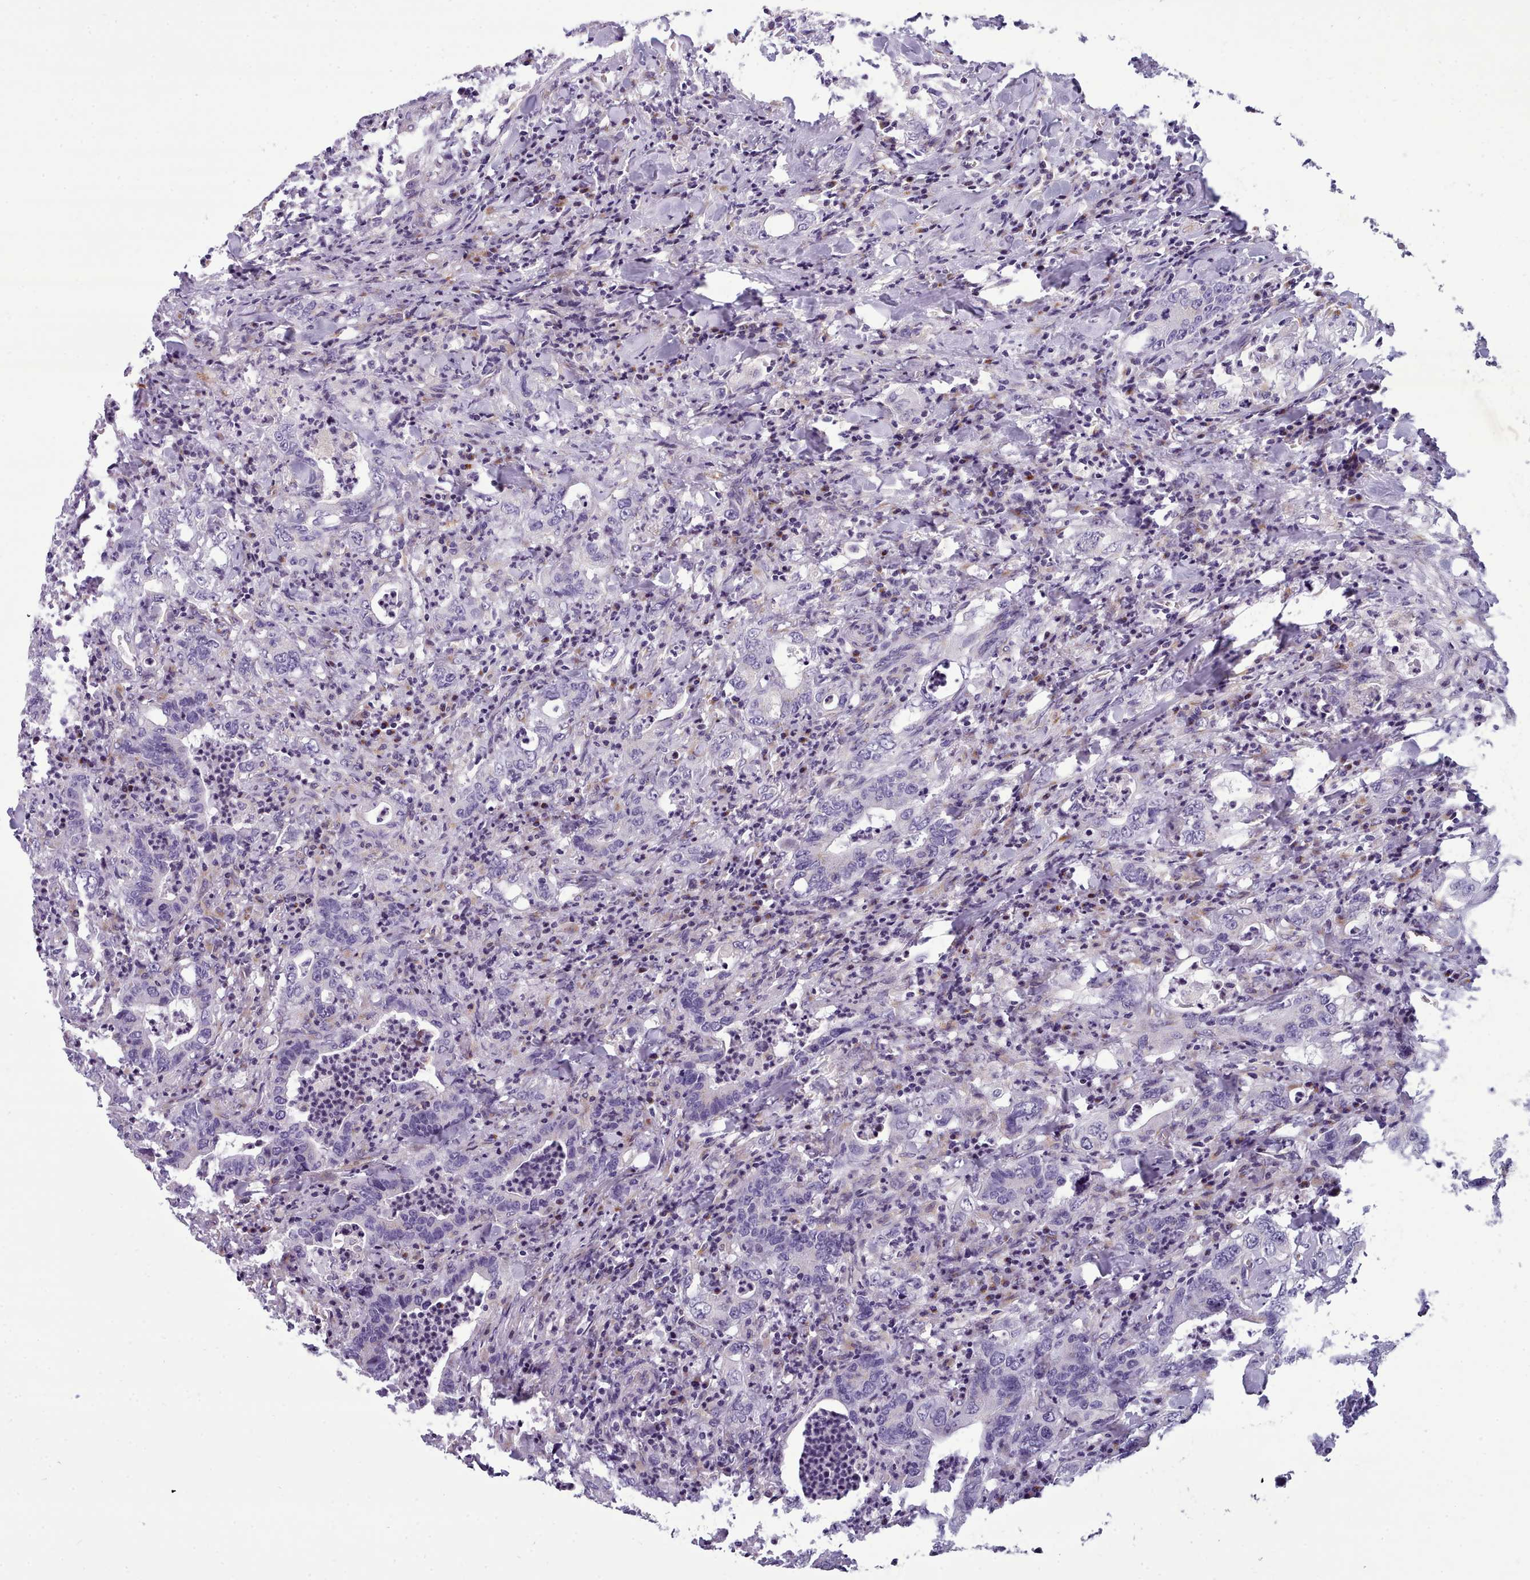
{"staining": {"intensity": "negative", "quantity": "none", "location": "none"}, "tissue": "colorectal cancer", "cell_type": "Tumor cells", "image_type": "cancer", "snomed": [{"axis": "morphology", "description": "Adenocarcinoma, NOS"}, {"axis": "topography", "description": "Colon"}], "caption": "Immunohistochemistry of human colorectal cancer (adenocarcinoma) shows no positivity in tumor cells. The staining was performed using DAB (3,3'-diaminobenzidine) to visualize the protein expression in brown, while the nuclei were stained in blue with hematoxylin (Magnification: 20x).", "gene": "MYRFL", "patient": {"sex": "female", "age": 75}}